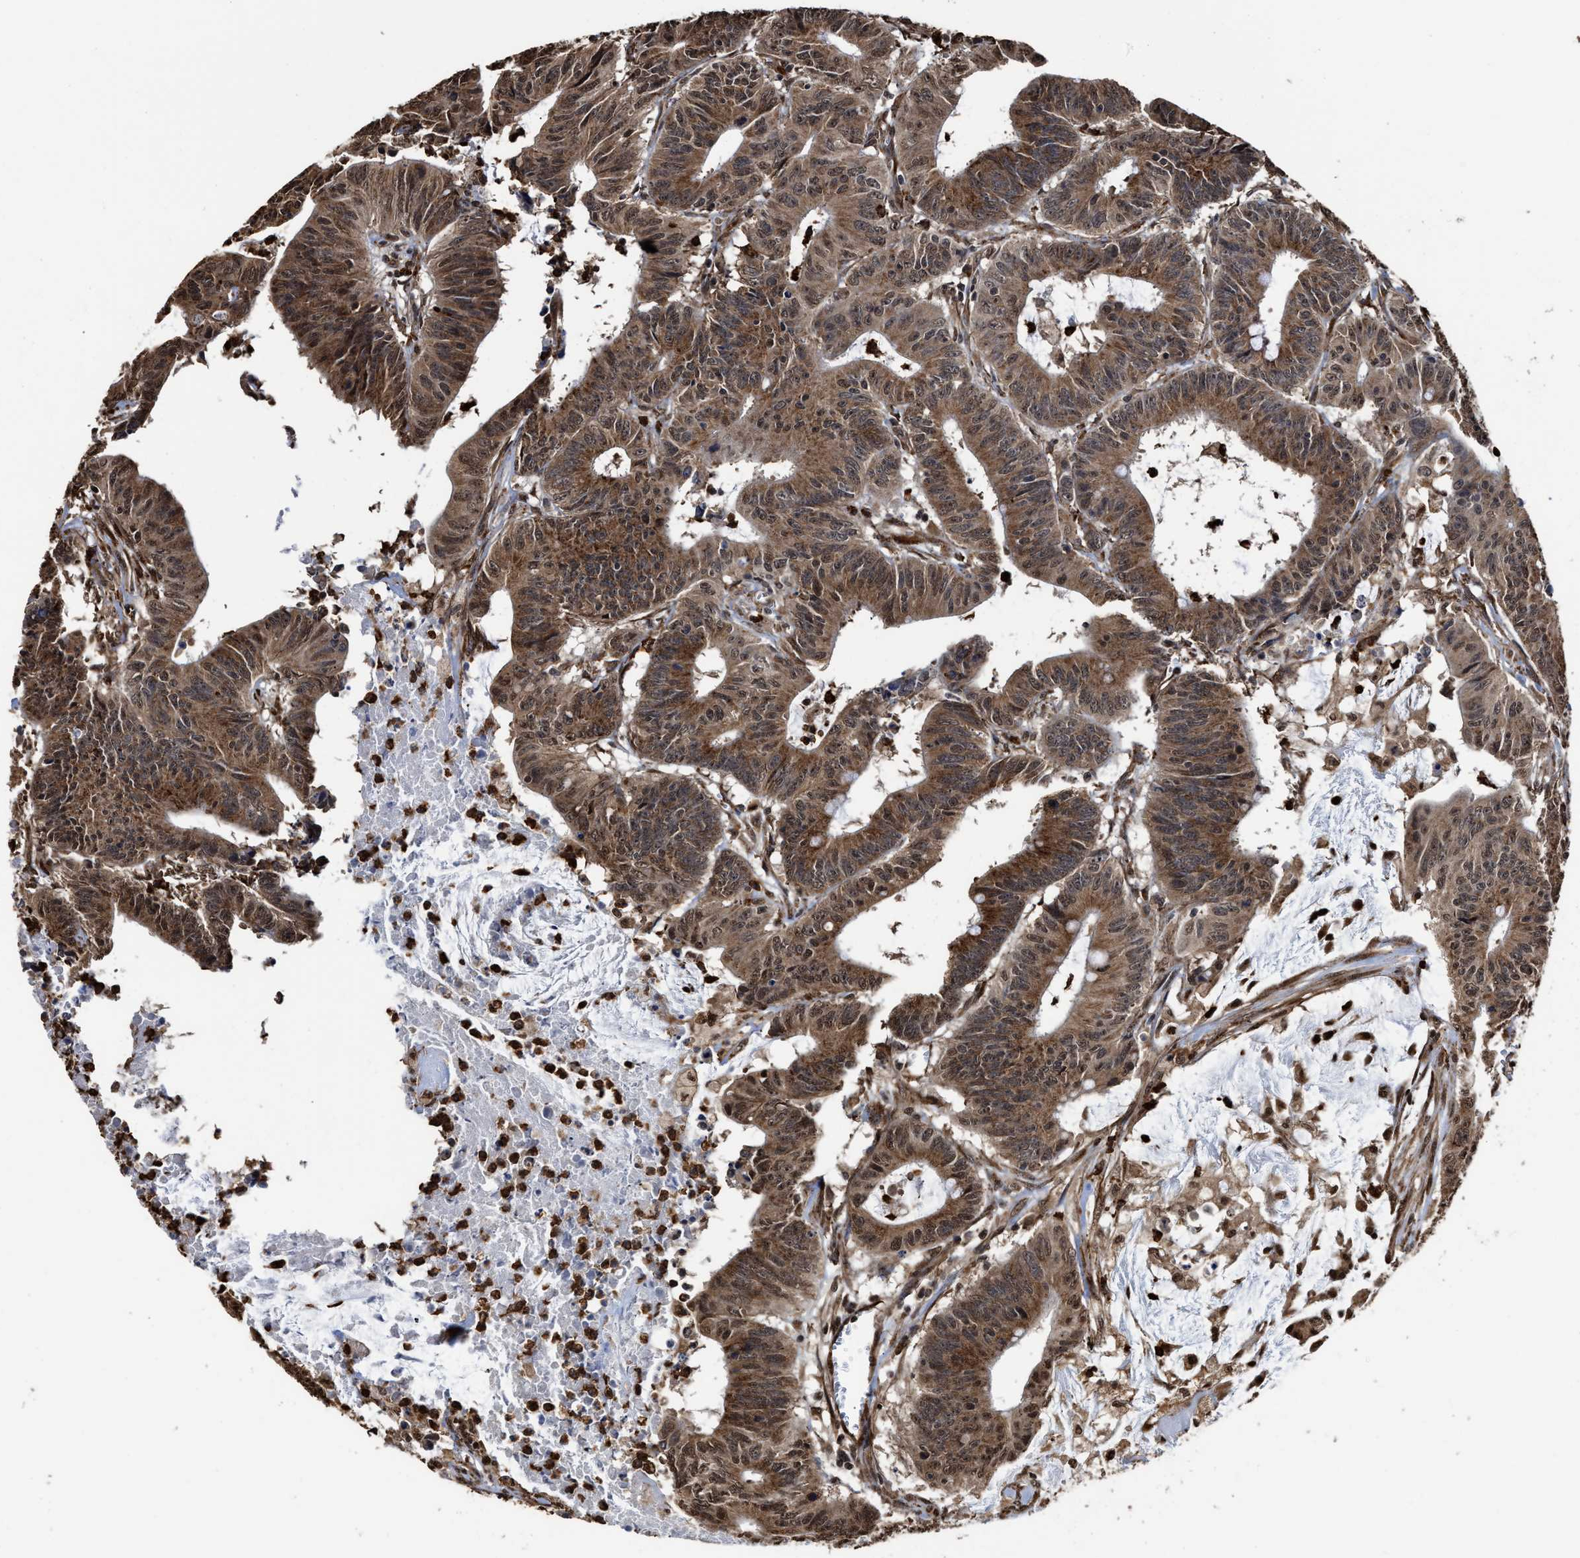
{"staining": {"intensity": "strong", "quantity": ">75%", "location": "cytoplasmic/membranous,nuclear"}, "tissue": "colorectal cancer", "cell_type": "Tumor cells", "image_type": "cancer", "snomed": [{"axis": "morphology", "description": "Adenocarcinoma, NOS"}, {"axis": "topography", "description": "Colon"}], "caption": "Approximately >75% of tumor cells in human adenocarcinoma (colorectal) reveal strong cytoplasmic/membranous and nuclear protein positivity as visualized by brown immunohistochemical staining.", "gene": "SEPTIN2", "patient": {"sex": "male", "age": 45}}